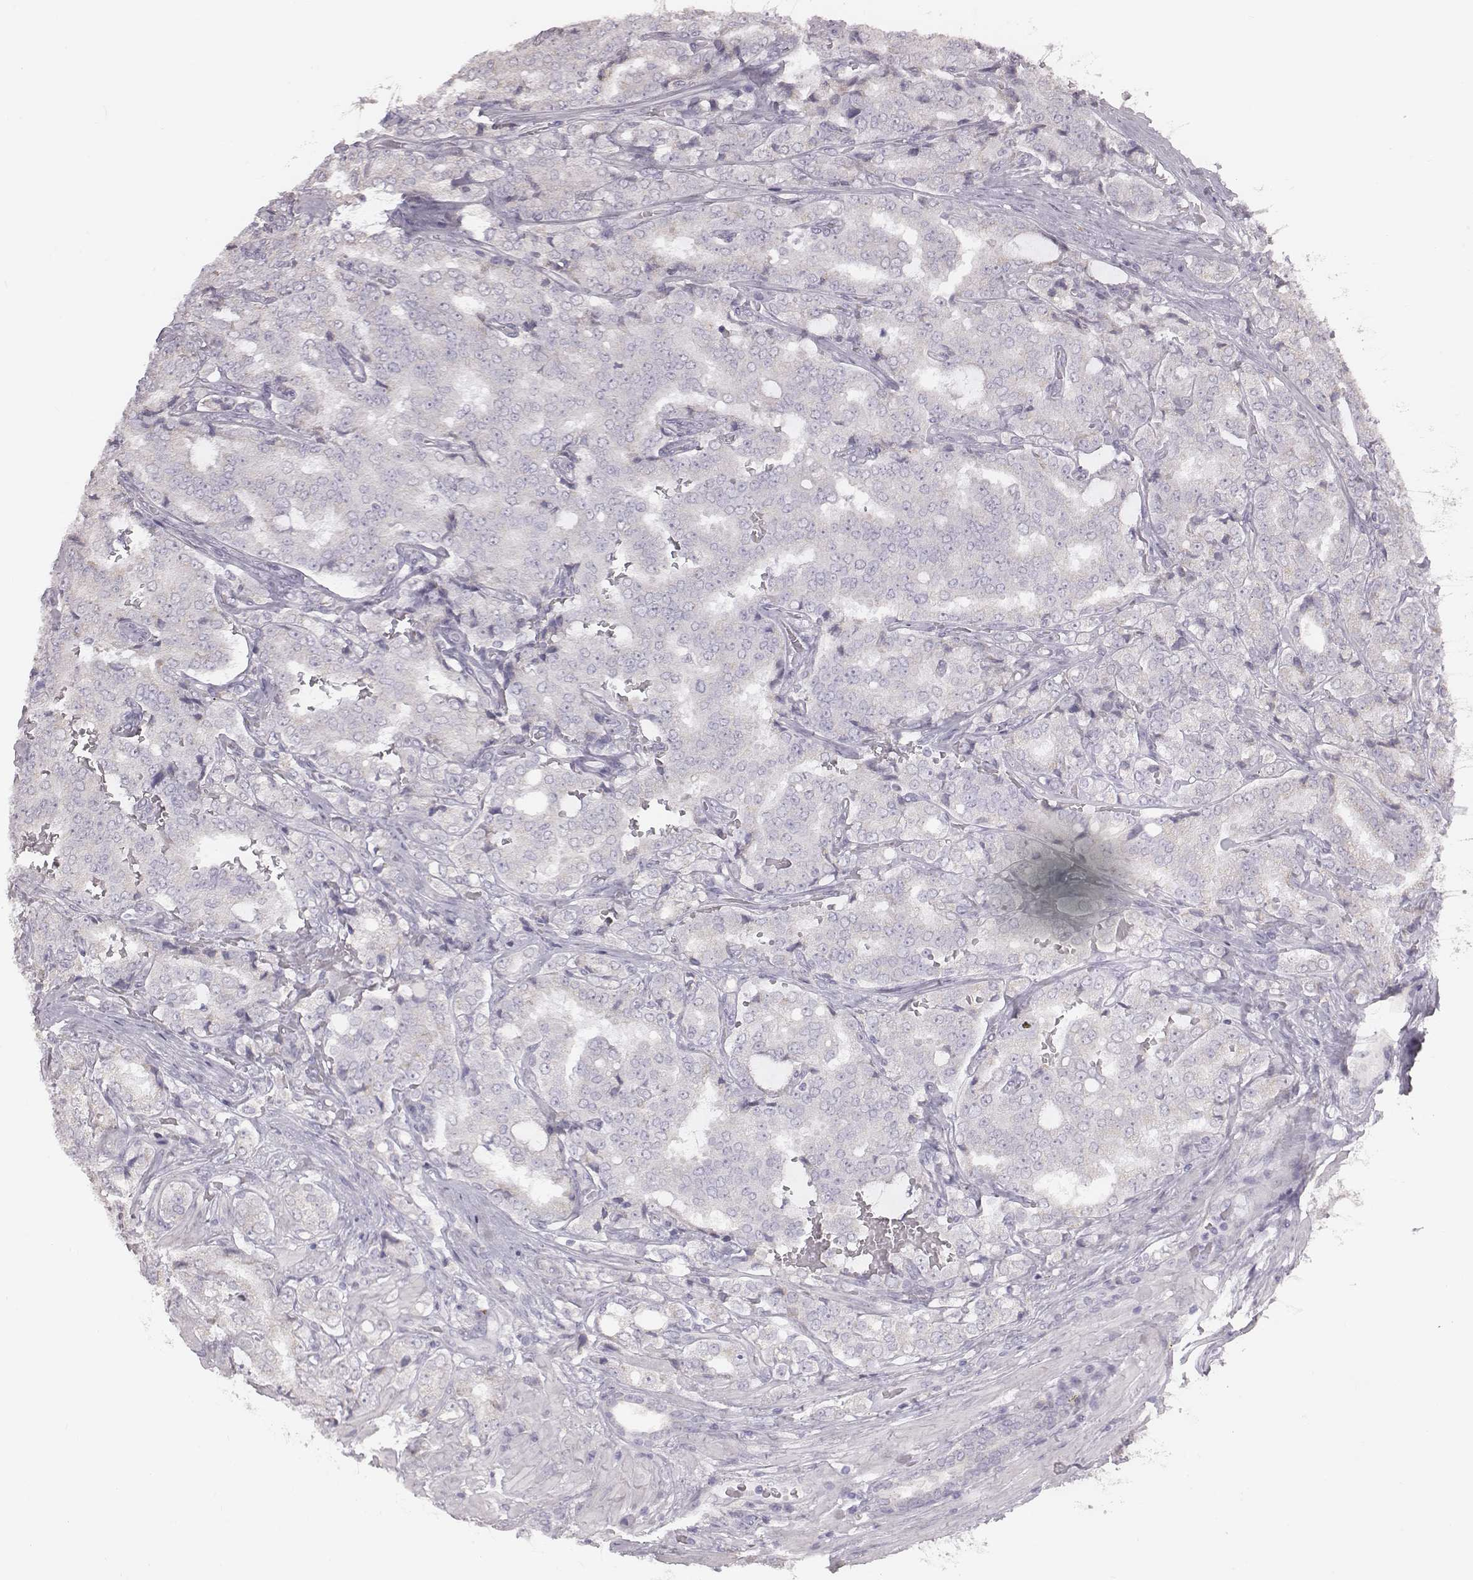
{"staining": {"intensity": "negative", "quantity": "none", "location": "none"}, "tissue": "prostate cancer", "cell_type": "Tumor cells", "image_type": "cancer", "snomed": [{"axis": "morphology", "description": "Adenocarcinoma, NOS"}, {"axis": "topography", "description": "Prostate"}], "caption": "This image is of adenocarcinoma (prostate) stained with IHC to label a protein in brown with the nuclei are counter-stained blue. There is no staining in tumor cells.", "gene": "C6orf58", "patient": {"sex": "male", "age": 65}}